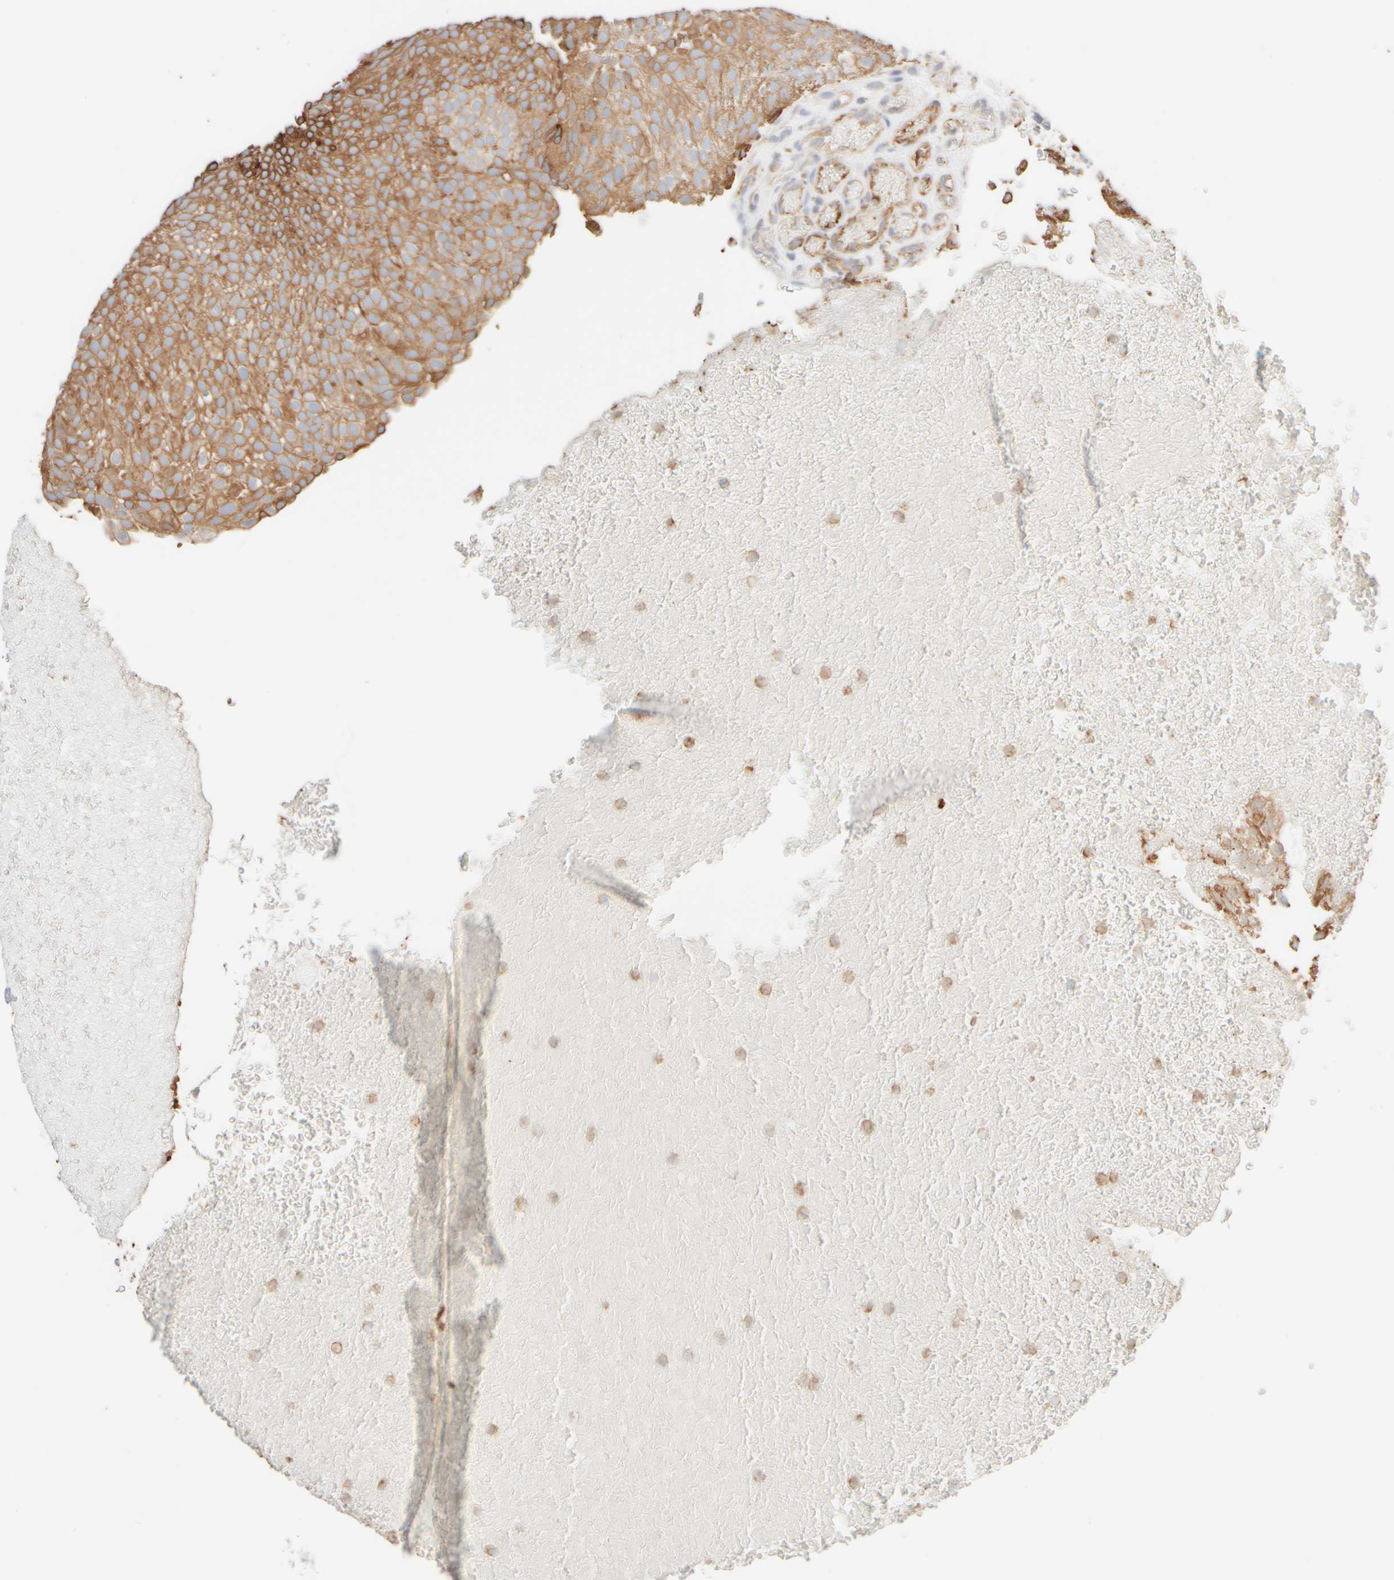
{"staining": {"intensity": "moderate", "quantity": ">75%", "location": "cytoplasmic/membranous"}, "tissue": "urothelial cancer", "cell_type": "Tumor cells", "image_type": "cancer", "snomed": [{"axis": "morphology", "description": "Urothelial carcinoma, Low grade"}, {"axis": "topography", "description": "Urinary bladder"}], "caption": "A high-resolution image shows immunohistochemistry (IHC) staining of low-grade urothelial carcinoma, which exhibits moderate cytoplasmic/membranous positivity in approximately >75% of tumor cells. Nuclei are stained in blue.", "gene": "KRT15", "patient": {"sex": "male", "age": 78}}